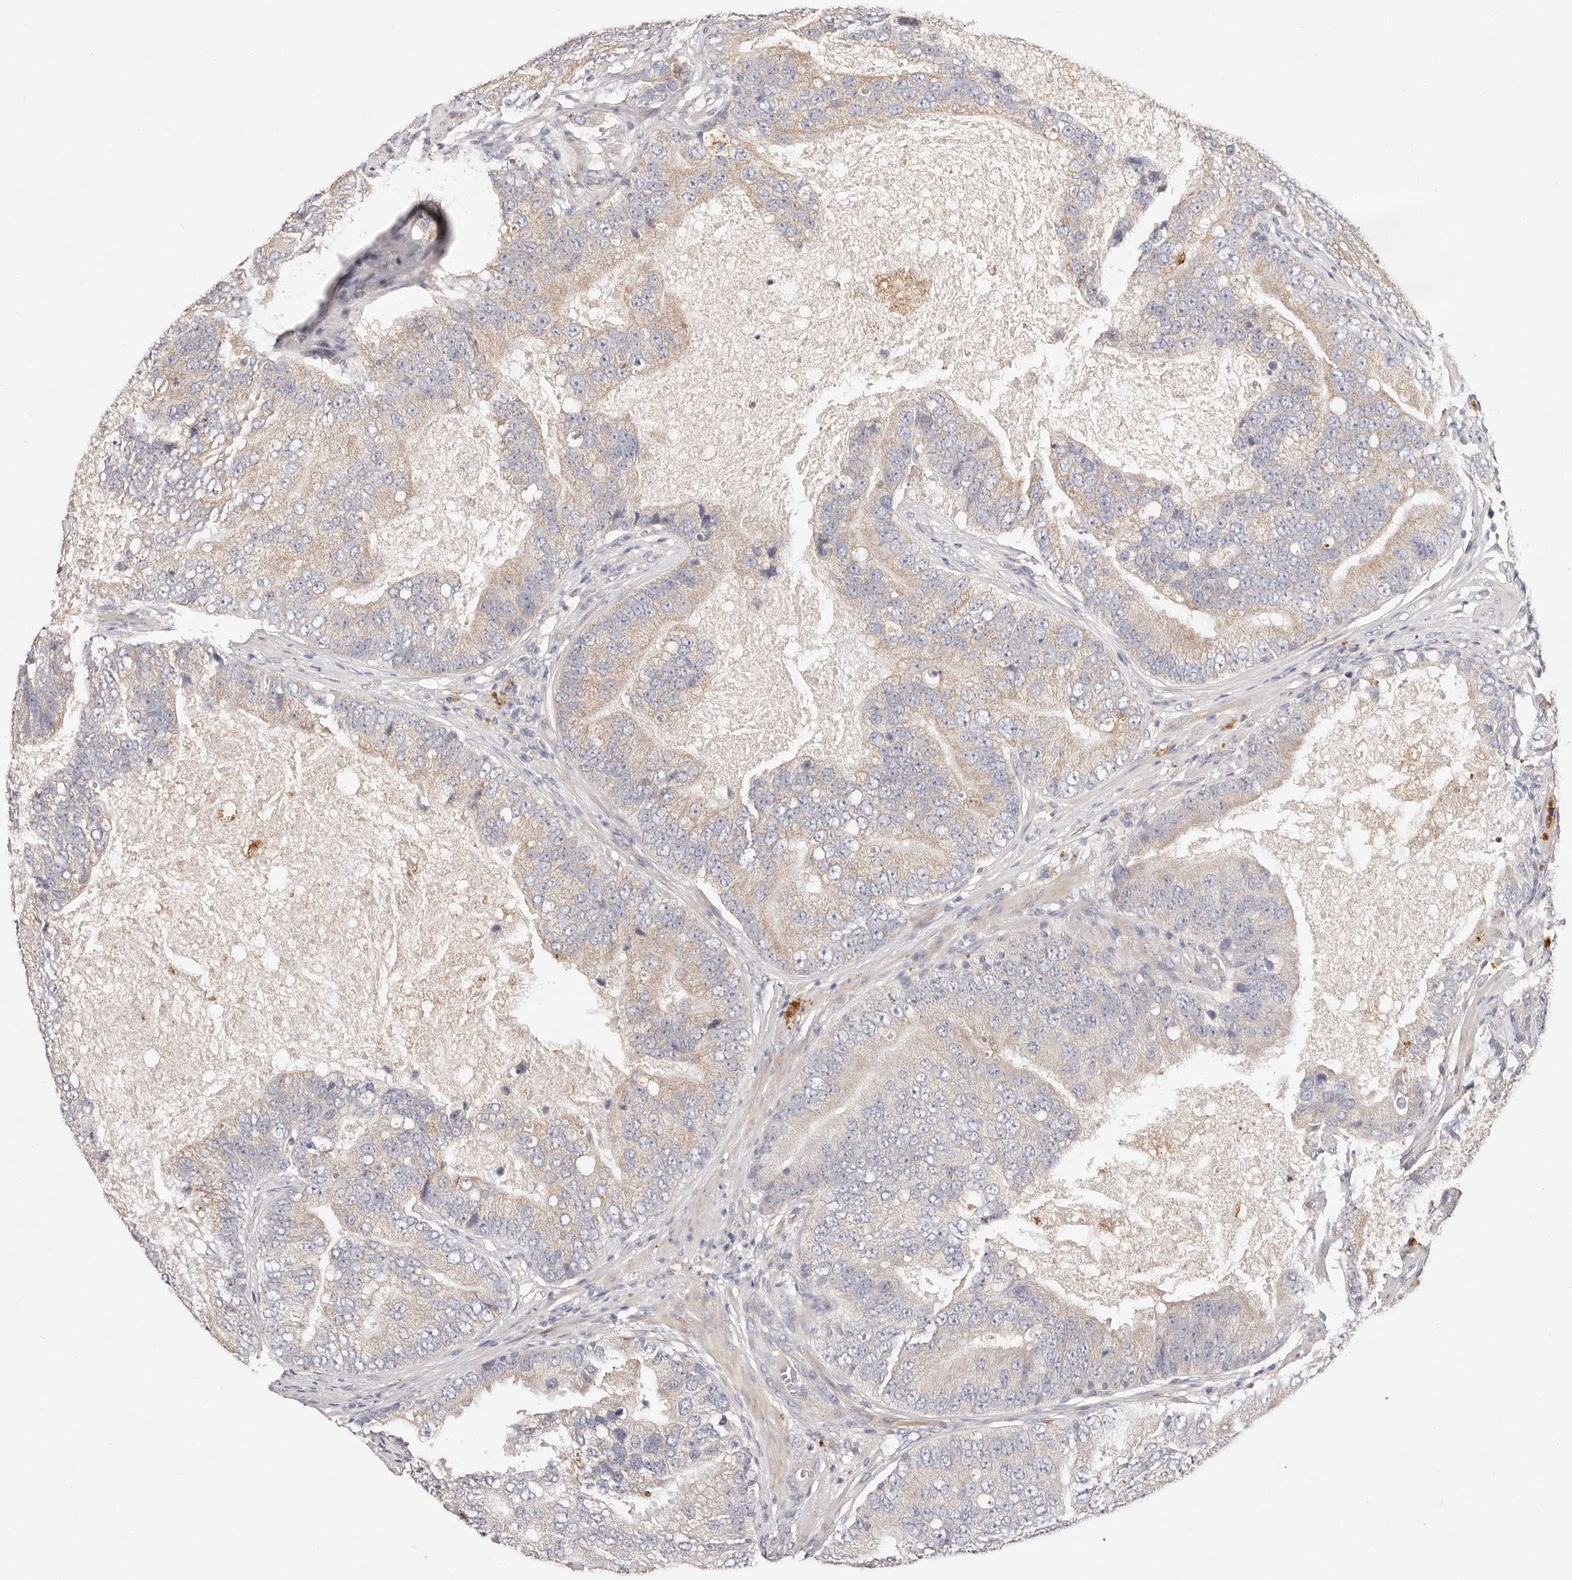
{"staining": {"intensity": "moderate", "quantity": "<25%", "location": "cytoplasmic/membranous"}, "tissue": "prostate cancer", "cell_type": "Tumor cells", "image_type": "cancer", "snomed": [{"axis": "morphology", "description": "Adenocarcinoma, High grade"}, {"axis": "topography", "description": "Prostate"}], "caption": "Protein staining of prostate adenocarcinoma (high-grade) tissue demonstrates moderate cytoplasmic/membranous positivity in about <25% of tumor cells. (brown staining indicates protein expression, while blue staining denotes nuclei).", "gene": "VIPAS39", "patient": {"sex": "male", "age": 70}}